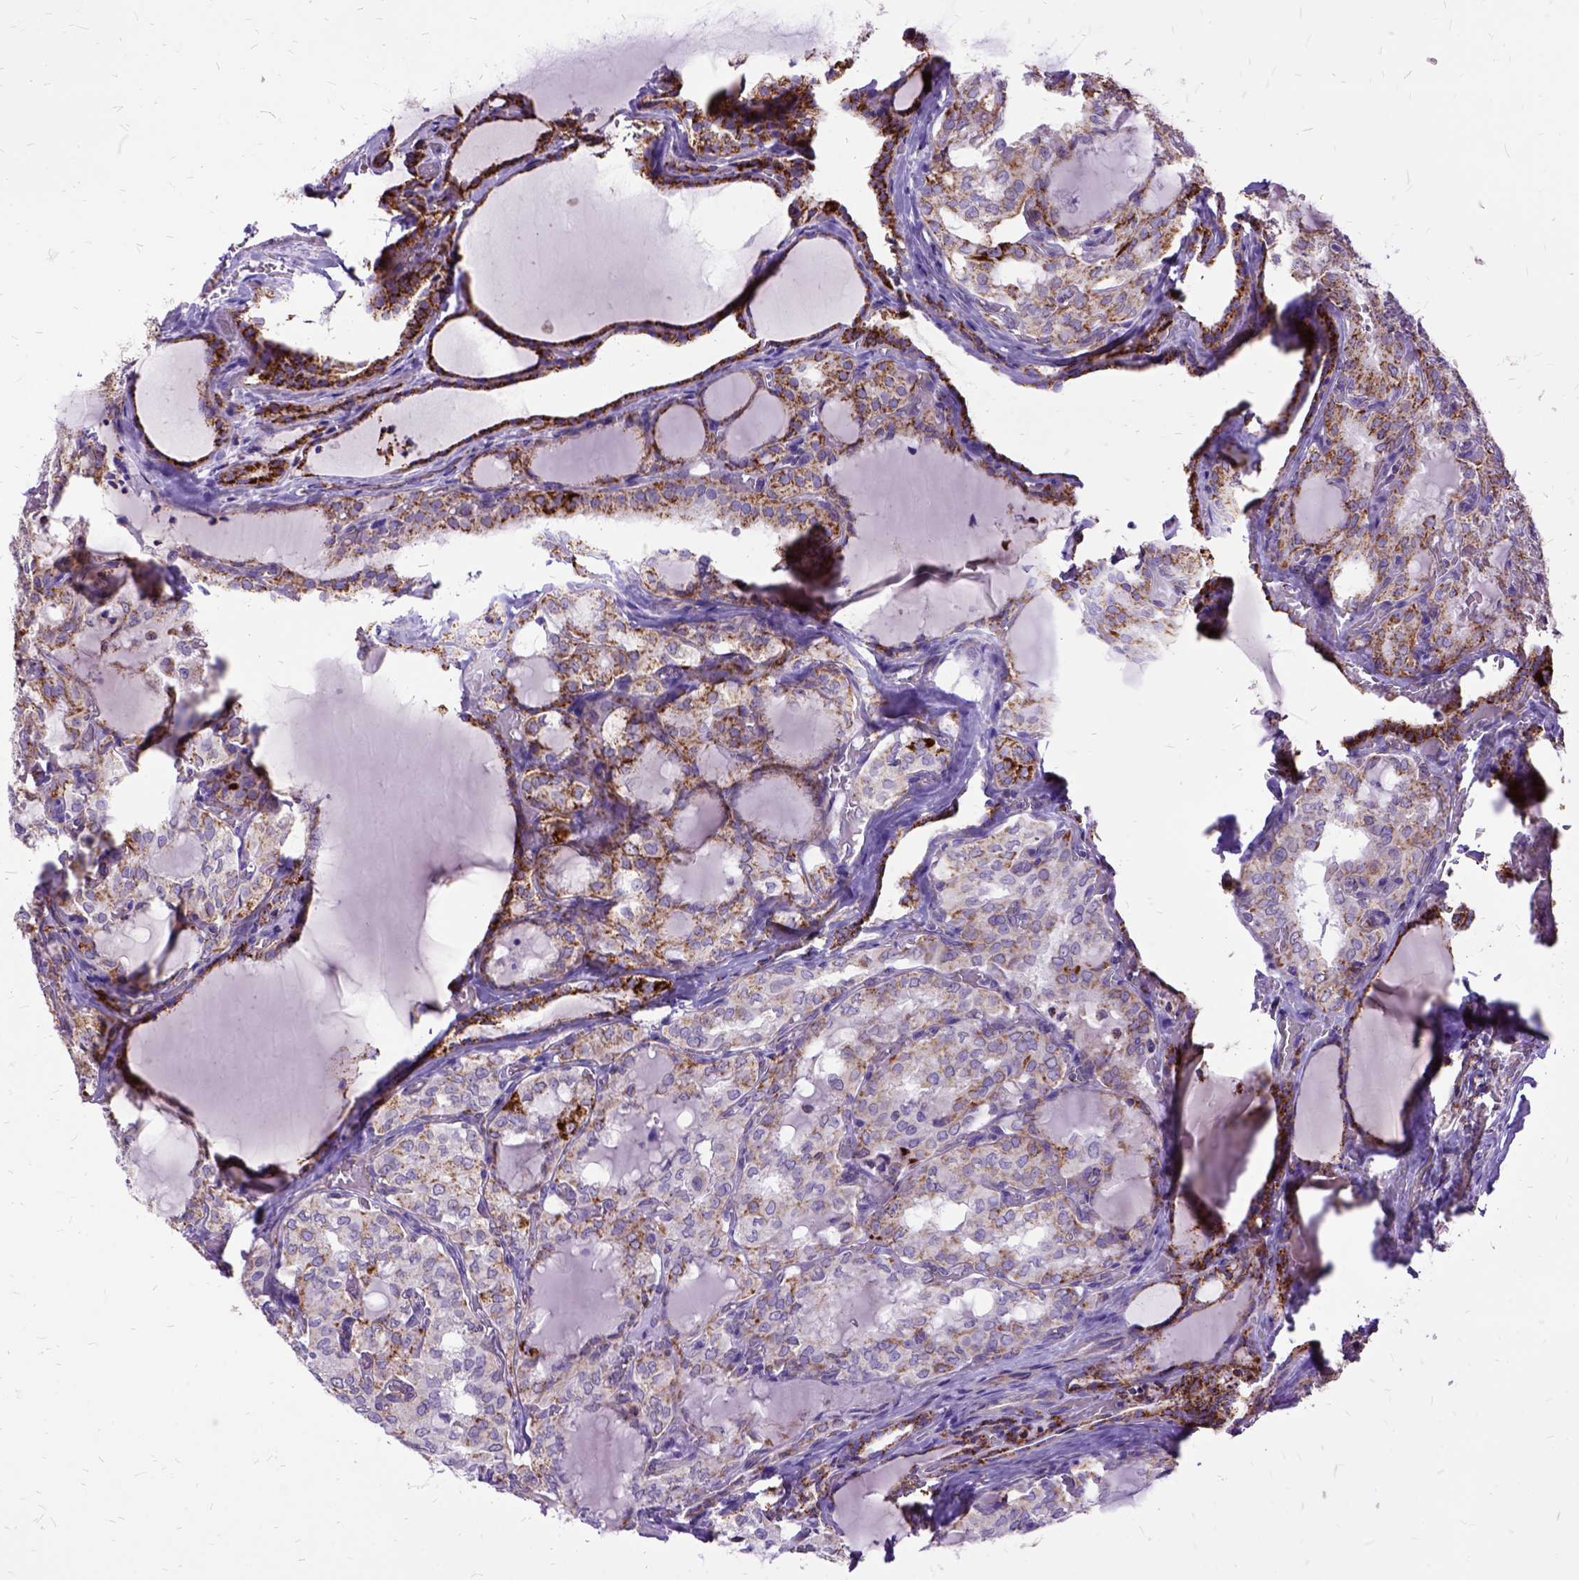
{"staining": {"intensity": "moderate", "quantity": "25%-75%", "location": "cytoplasmic/membranous"}, "tissue": "thyroid cancer", "cell_type": "Tumor cells", "image_type": "cancer", "snomed": [{"axis": "morphology", "description": "Papillary adenocarcinoma, NOS"}, {"axis": "topography", "description": "Thyroid gland"}], "caption": "The image displays staining of thyroid papillary adenocarcinoma, revealing moderate cytoplasmic/membranous protein expression (brown color) within tumor cells.", "gene": "OXCT1", "patient": {"sex": "male", "age": 20}}